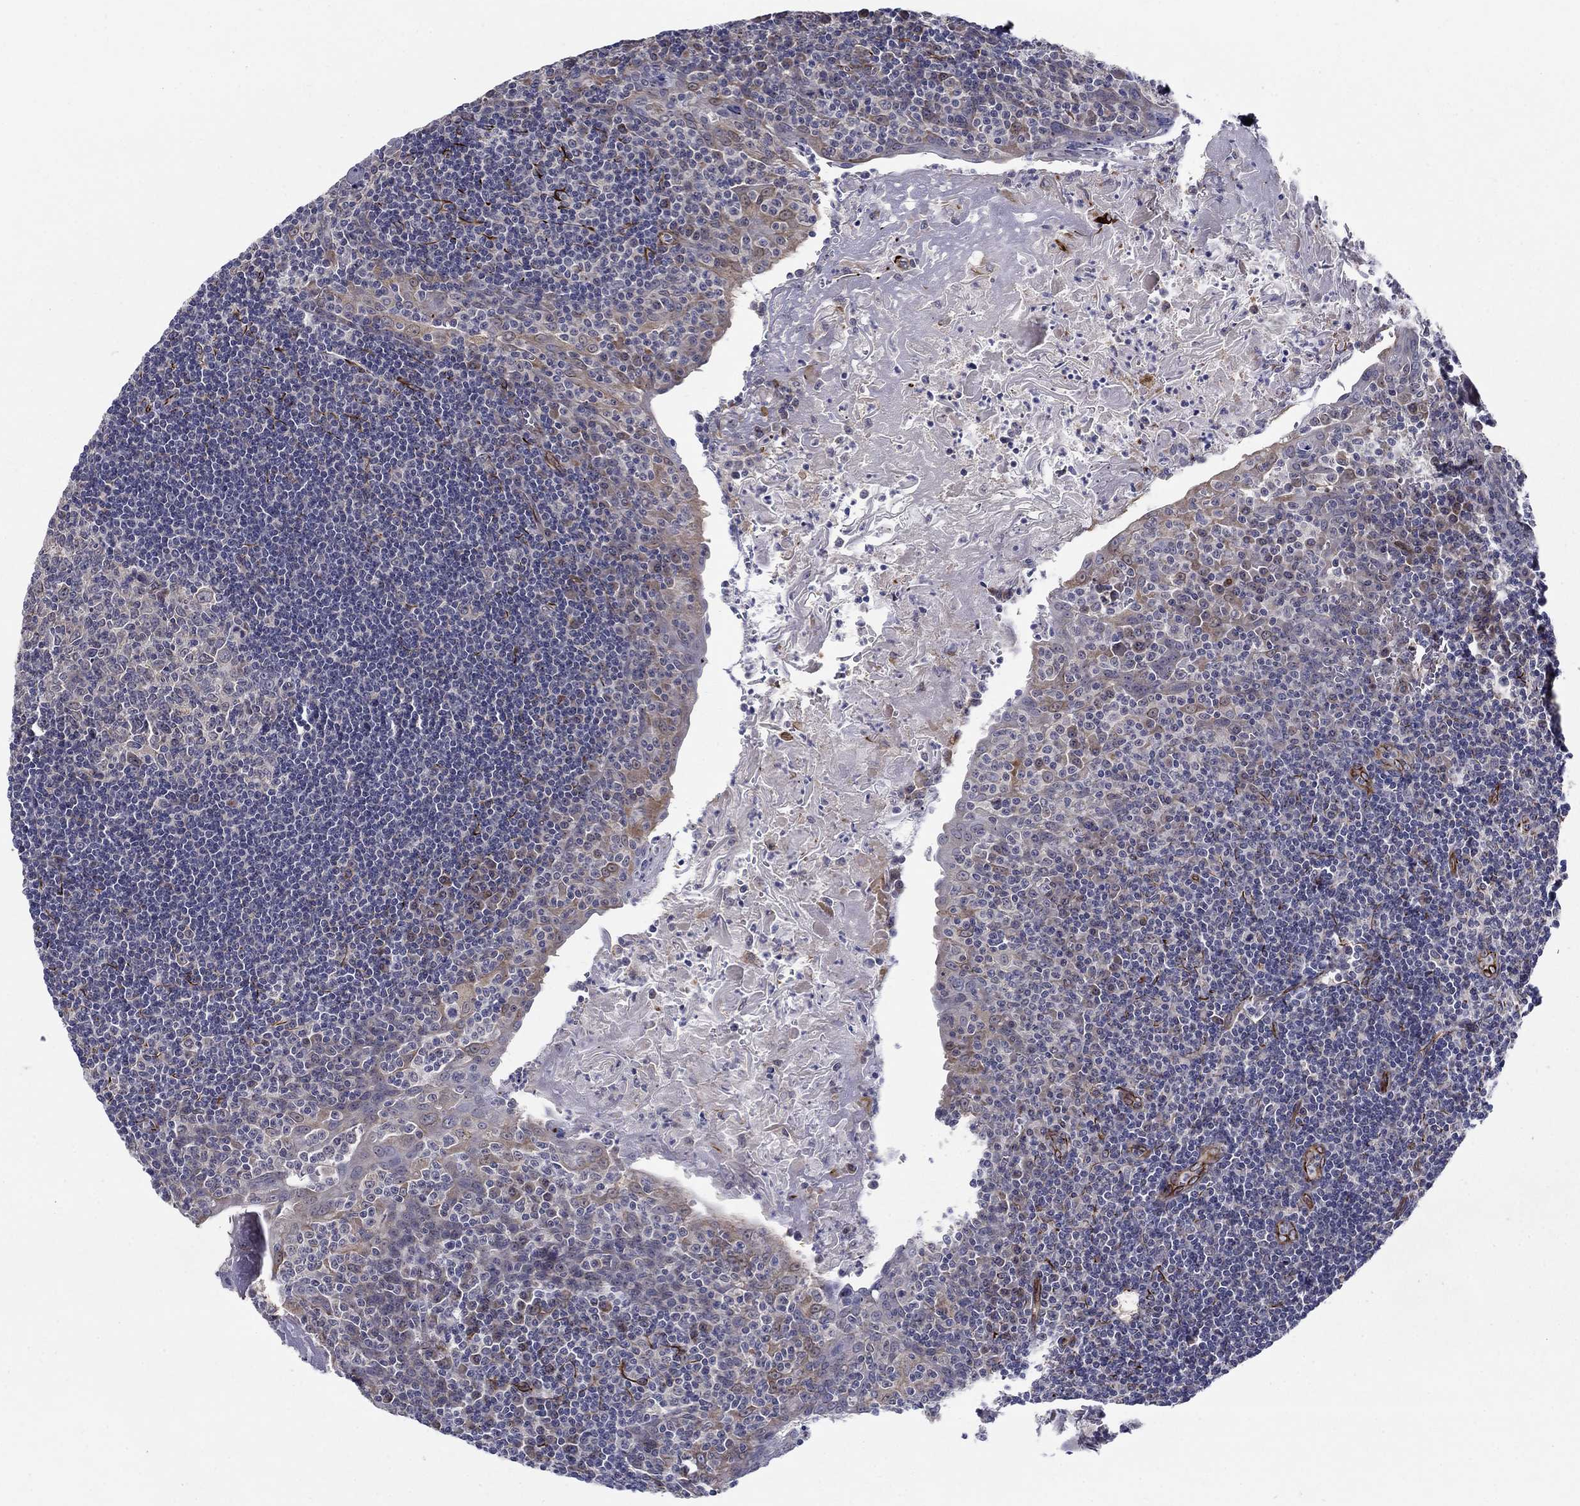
{"staining": {"intensity": "negative", "quantity": "none", "location": "none"}, "tissue": "tonsil", "cell_type": "Germinal center cells", "image_type": "normal", "snomed": [{"axis": "morphology", "description": "Normal tissue, NOS"}, {"axis": "morphology", "description": "Inflammation, NOS"}, {"axis": "topography", "description": "Tonsil"}], "caption": "IHC histopathology image of unremarkable tonsil stained for a protein (brown), which exhibits no expression in germinal center cells.", "gene": "LACTB2", "patient": {"sex": "female", "age": 31}}